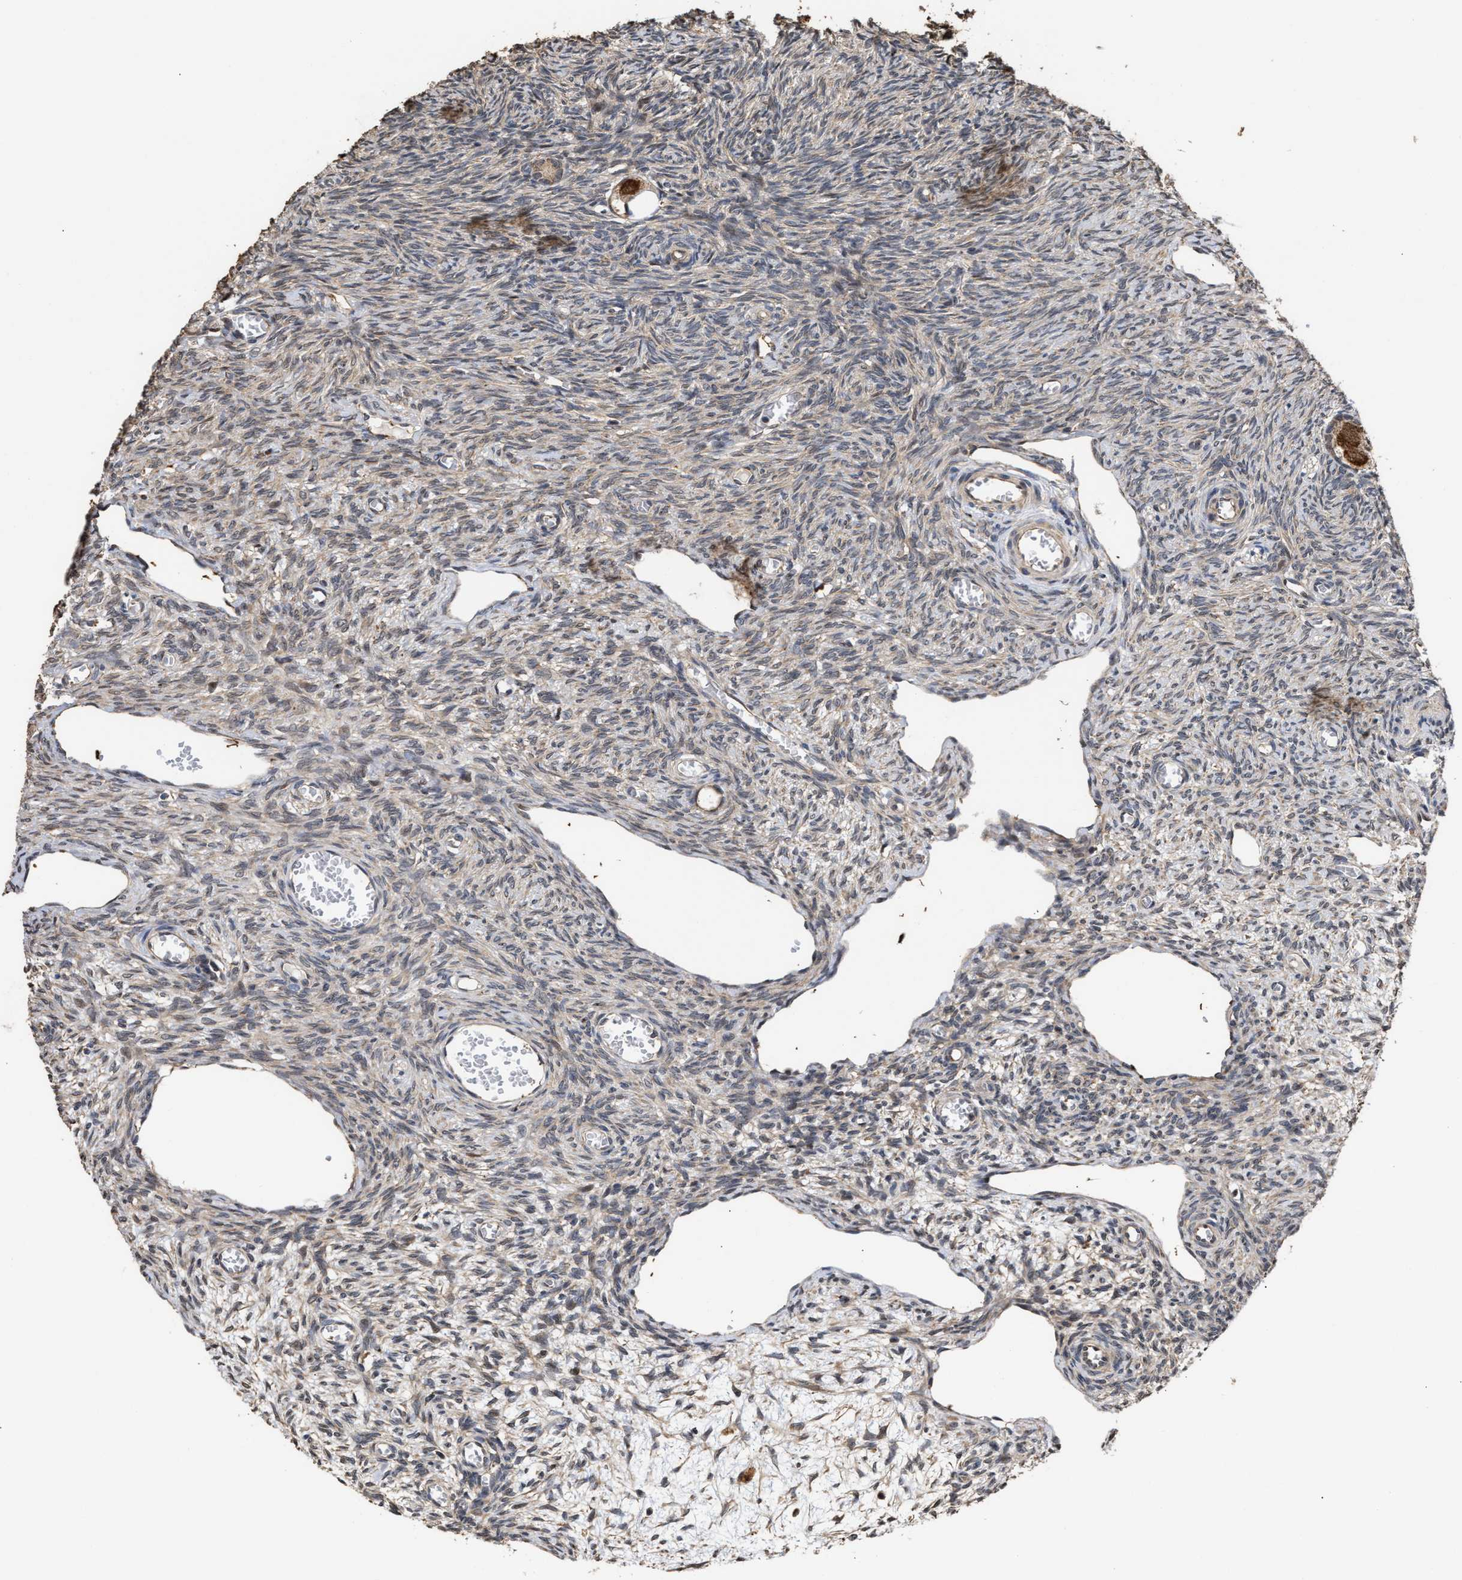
{"staining": {"intensity": "strong", "quantity": ">75%", "location": "cytoplasmic/membranous,nuclear"}, "tissue": "ovary", "cell_type": "Follicle cells", "image_type": "normal", "snomed": [{"axis": "morphology", "description": "Normal tissue, NOS"}, {"axis": "topography", "description": "Ovary"}], "caption": "Immunohistochemical staining of unremarkable ovary displays high levels of strong cytoplasmic/membranous,nuclear staining in approximately >75% of follicle cells.", "gene": "GOSR1", "patient": {"sex": "female", "age": 27}}